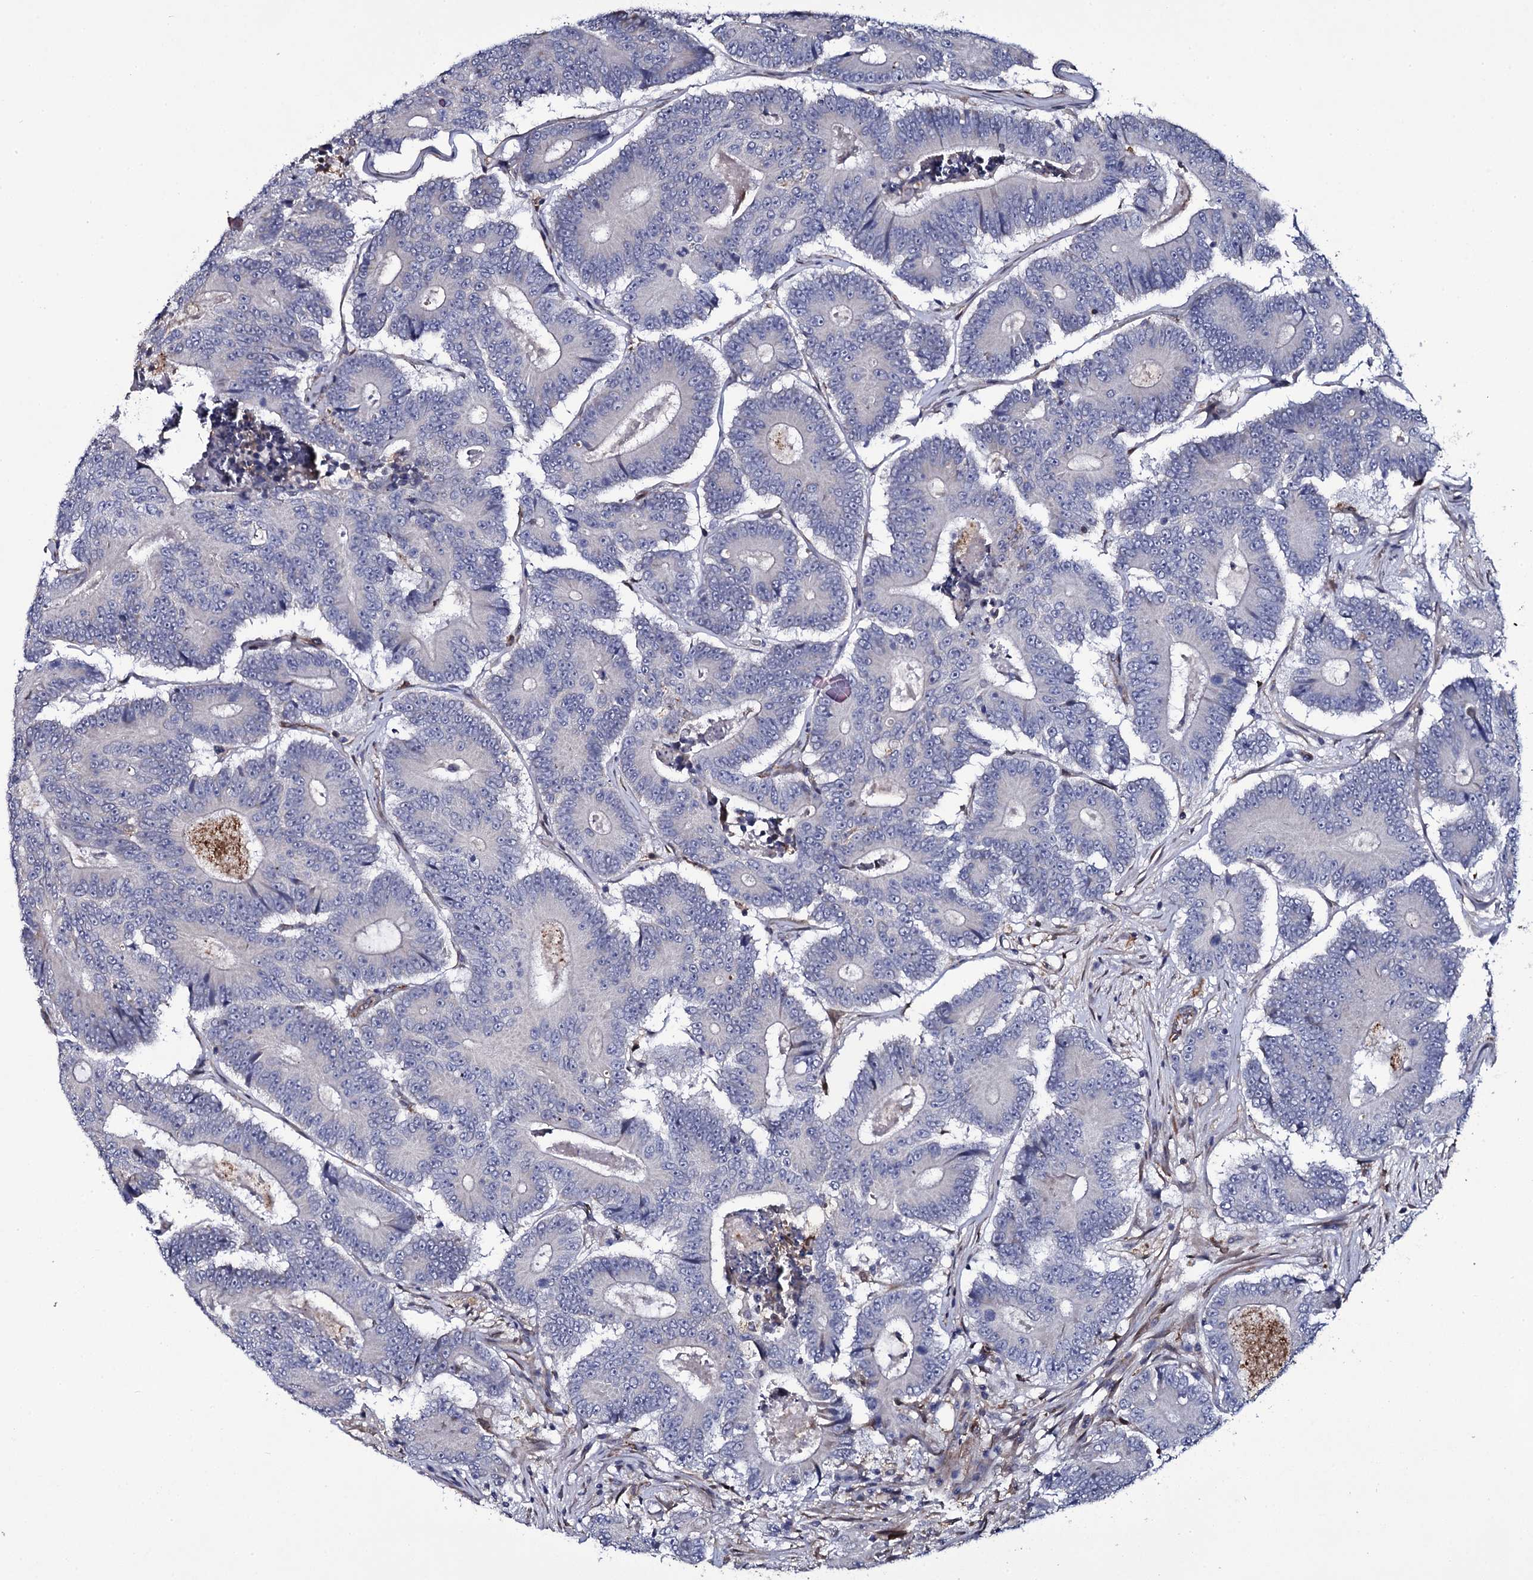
{"staining": {"intensity": "negative", "quantity": "none", "location": "none"}, "tissue": "colorectal cancer", "cell_type": "Tumor cells", "image_type": "cancer", "snomed": [{"axis": "morphology", "description": "Adenocarcinoma, NOS"}, {"axis": "topography", "description": "Colon"}], "caption": "The image displays no significant expression in tumor cells of colorectal cancer (adenocarcinoma).", "gene": "TTC23", "patient": {"sex": "male", "age": 83}}